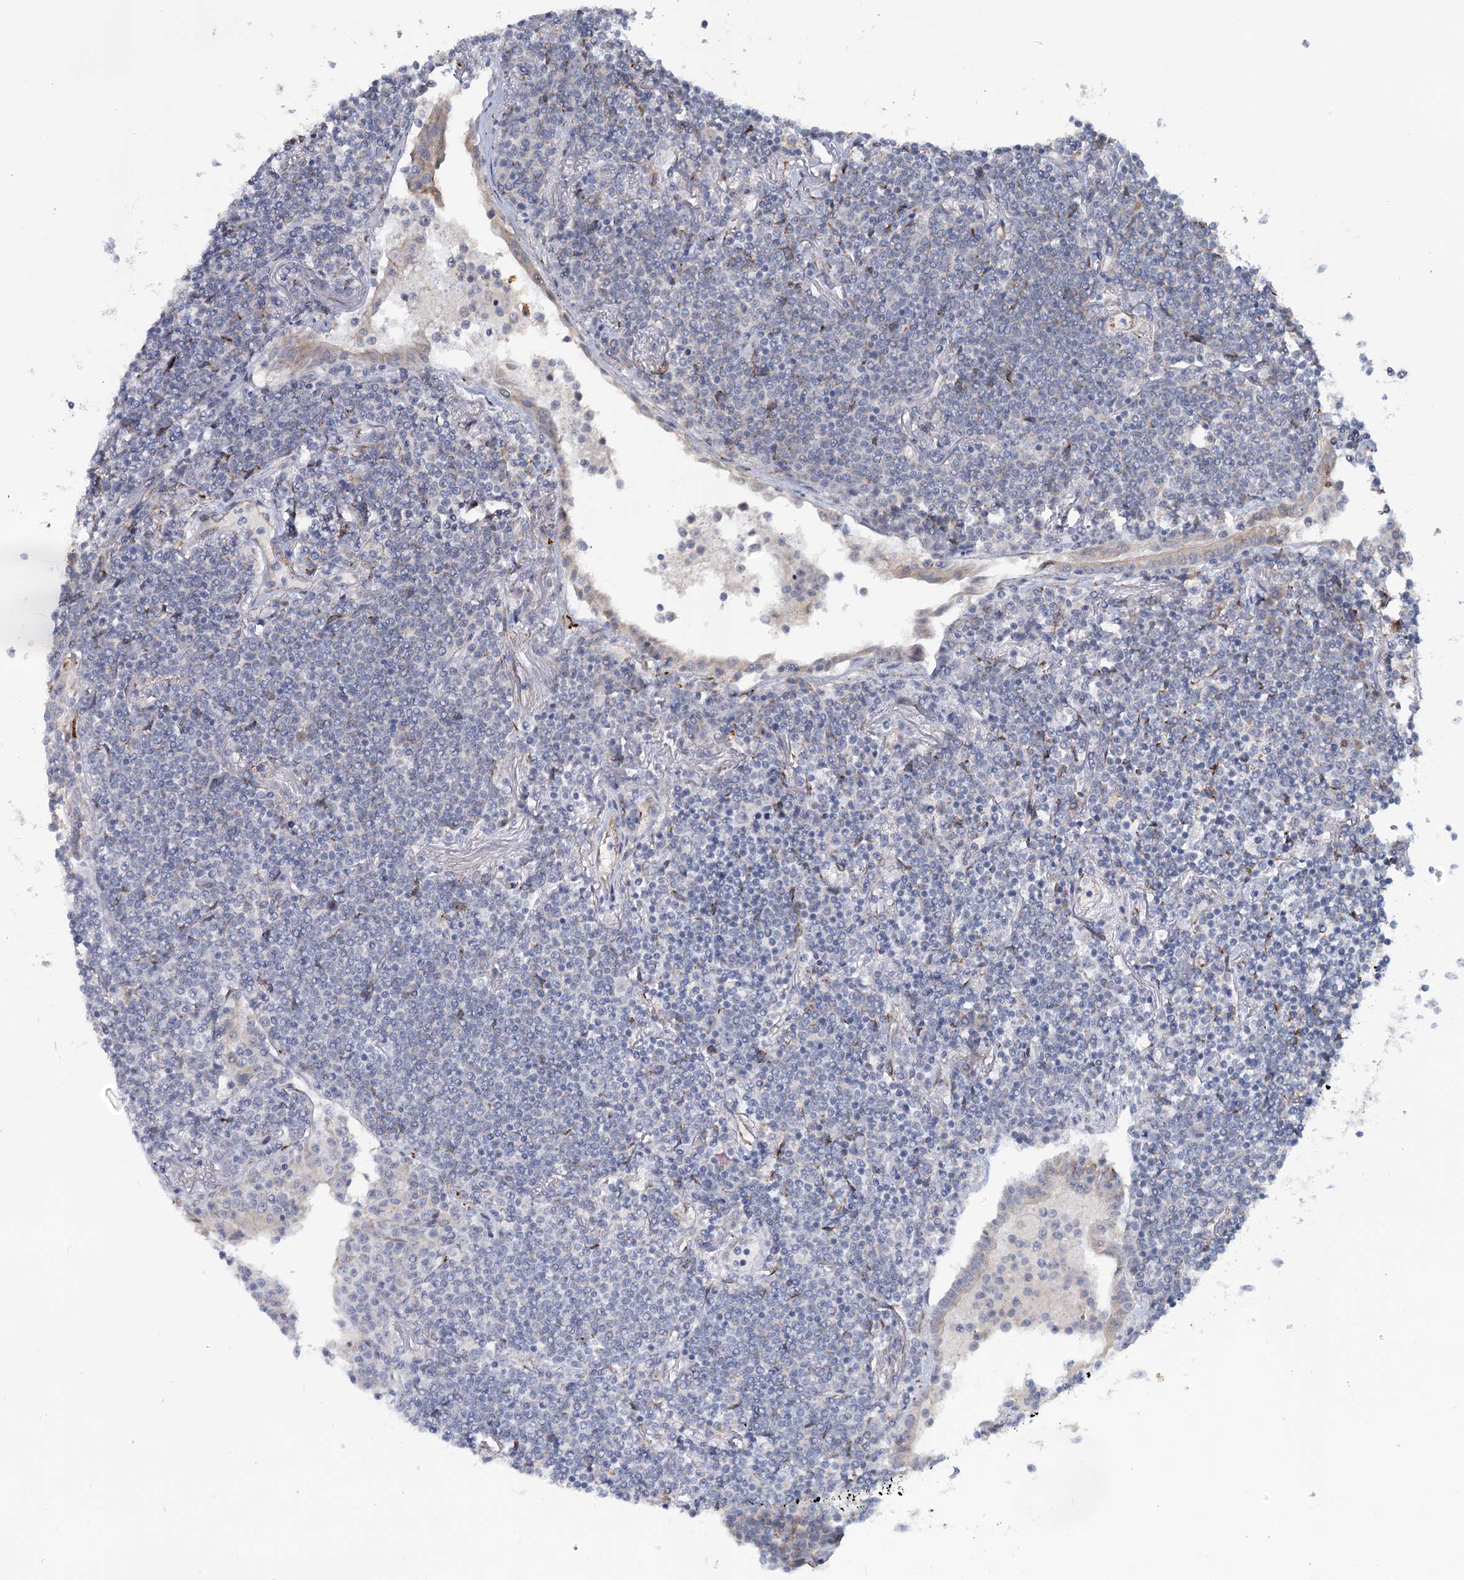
{"staining": {"intensity": "negative", "quantity": "none", "location": "none"}, "tissue": "lymphoma", "cell_type": "Tumor cells", "image_type": "cancer", "snomed": [{"axis": "morphology", "description": "Malignant lymphoma, non-Hodgkin's type, Low grade"}, {"axis": "topography", "description": "Lung"}], "caption": "Immunohistochemical staining of low-grade malignant lymphoma, non-Hodgkin's type reveals no significant positivity in tumor cells. The staining was performed using DAB to visualize the protein expression in brown, while the nuclei were stained in blue with hematoxylin (Magnification: 20x).", "gene": "CIB4", "patient": {"sex": "female", "age": 71}}